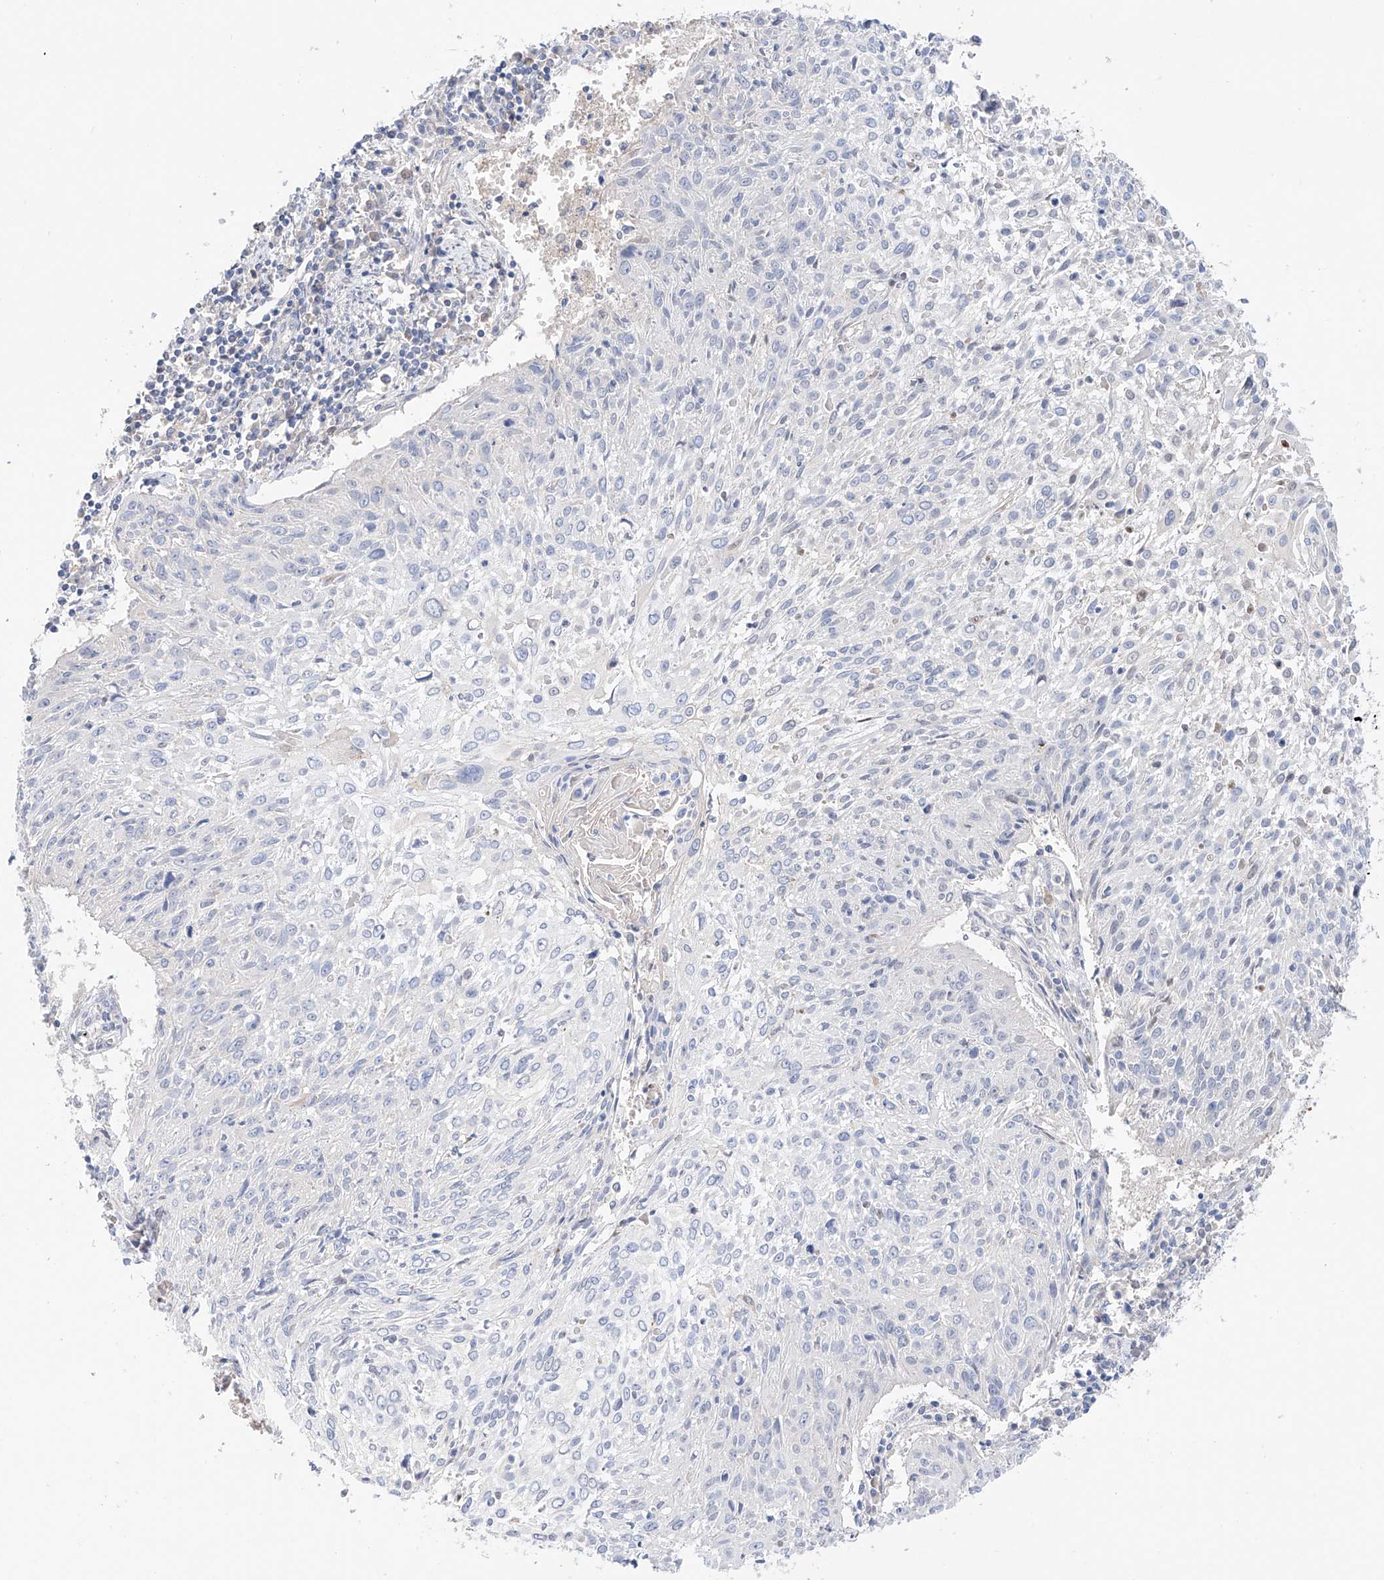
{"staining": {"intensity": "negative", "quantity": "none", "location": "none"}, "tissue": "cervical cancer", "cell_type": "Tumor cells", "image_type": "cancer", "snomed": [{"axis": "morphology", "description": "Squamous cell carcinoma, NOS"}, {"axis": "topography", "description": "Cervix"}], "caption": "Immunohistochemistry micrograph of neoplastic tissue: cervical cancer (squamous cell carcinoma) stained with DAB (3,3'-diaminobenzidine) displays no significant protein staining in tumor cells. (Stains: DAB (3,3'-diaminobenzidine) immunohistochemistry (IHC) with hematoxylin counter stain, Microscopy: brightfield microscopy at high magnification).", "gene": "PGGT1B", "patient": {"sex": "female", "age": 51}}